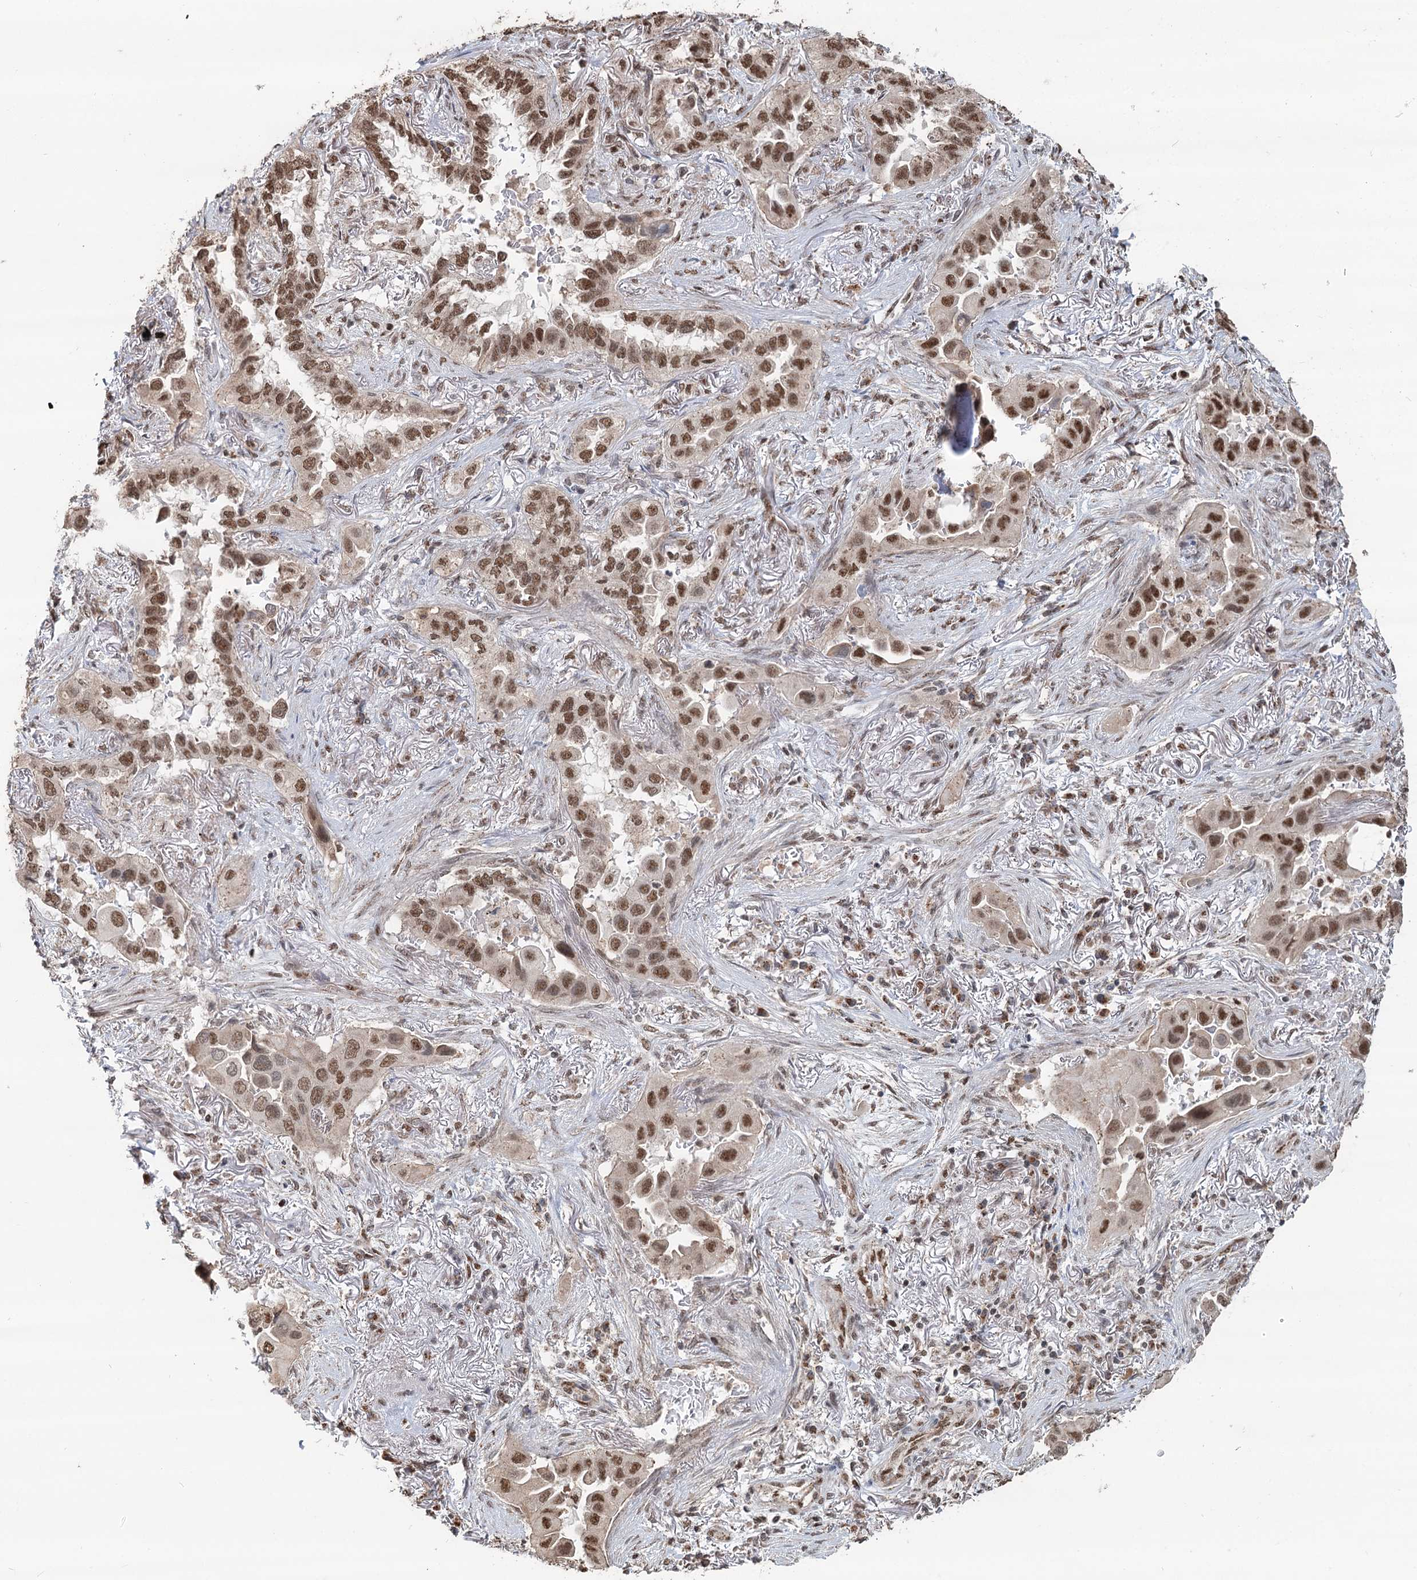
{"staining": {"intensity": "moderate", "quantity": ">75%", "location": "nuclear"}, "tissue": "lung cancer", "cell_type": "Tumor cells", "image_type": "cancer", "snomed": [{"axis": "morphology", "description": "Adenocarcinoma, NOS"}, {"axis": "topography", "description": "Lung"}], "caption": "High-magnification brightfield microscopy of adenocarcinoma (lung) stained with DAB (3,3'-diaminobenzidine) (brown) and counterstained with hematoxylin (blue). tumor cells exhibit moderate nuclear positivity is present in approximately>75% of cells.", "gene": "GPALPP1", "patient": {"sex": "female", "age": 76}}